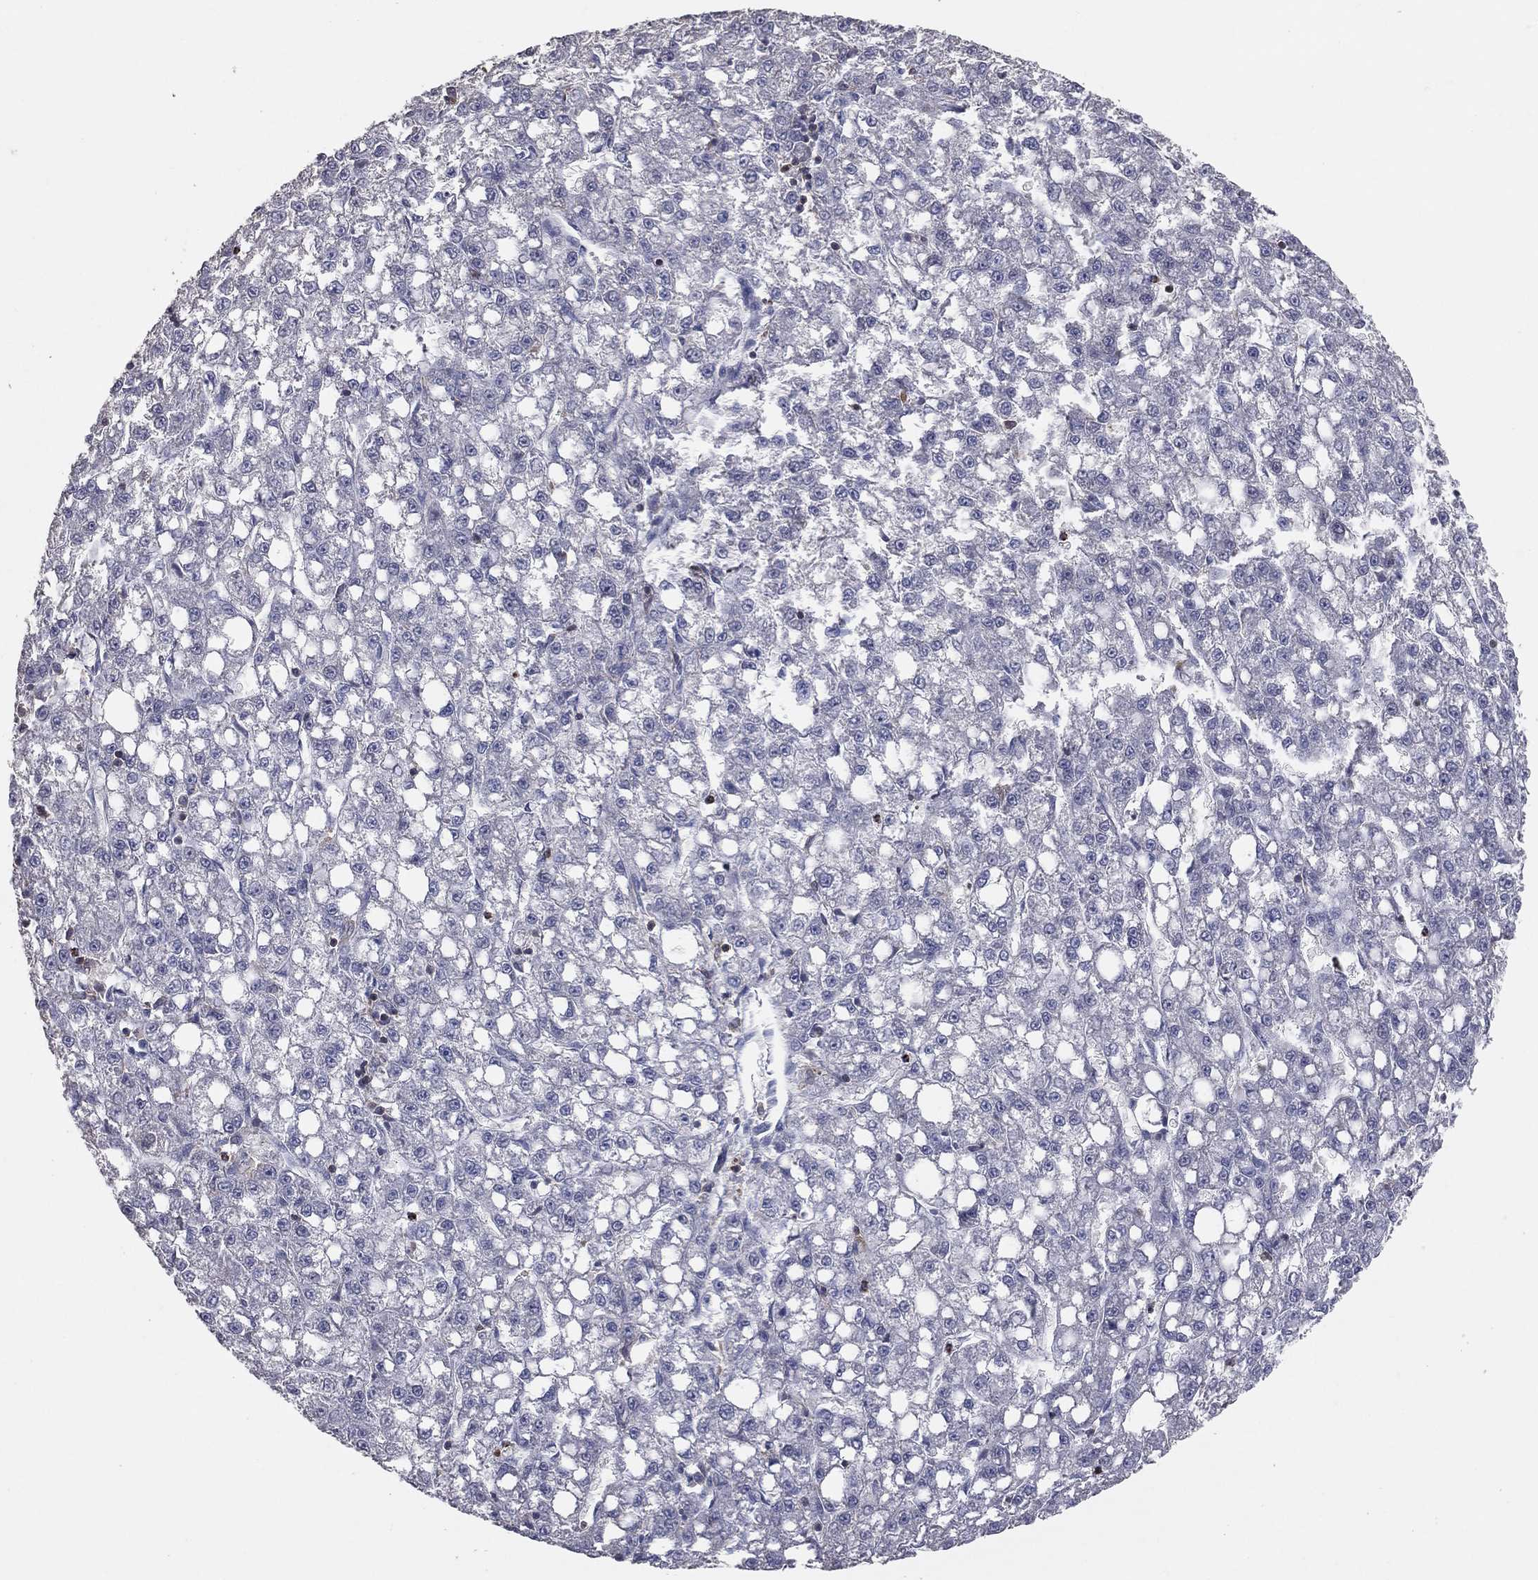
{"staining": {"intensity": "negative", "quantity": "none", "location": "none"}, "tissue": "liver cancer", "cell_type": "Tumor cells", "image_type": "cancer", "snomed": [{"axis": "morphology", "description": "Carcinoma, Hepatocellular, NOS"}, {"axis": "topography", "description": "Liver"}], "caption": "Tumor cells are negative for protein expression in human liver hepatocellular carcinoma.", "gene": "PSTPIP1", "patient": {"sex": "female", "age": 65}}